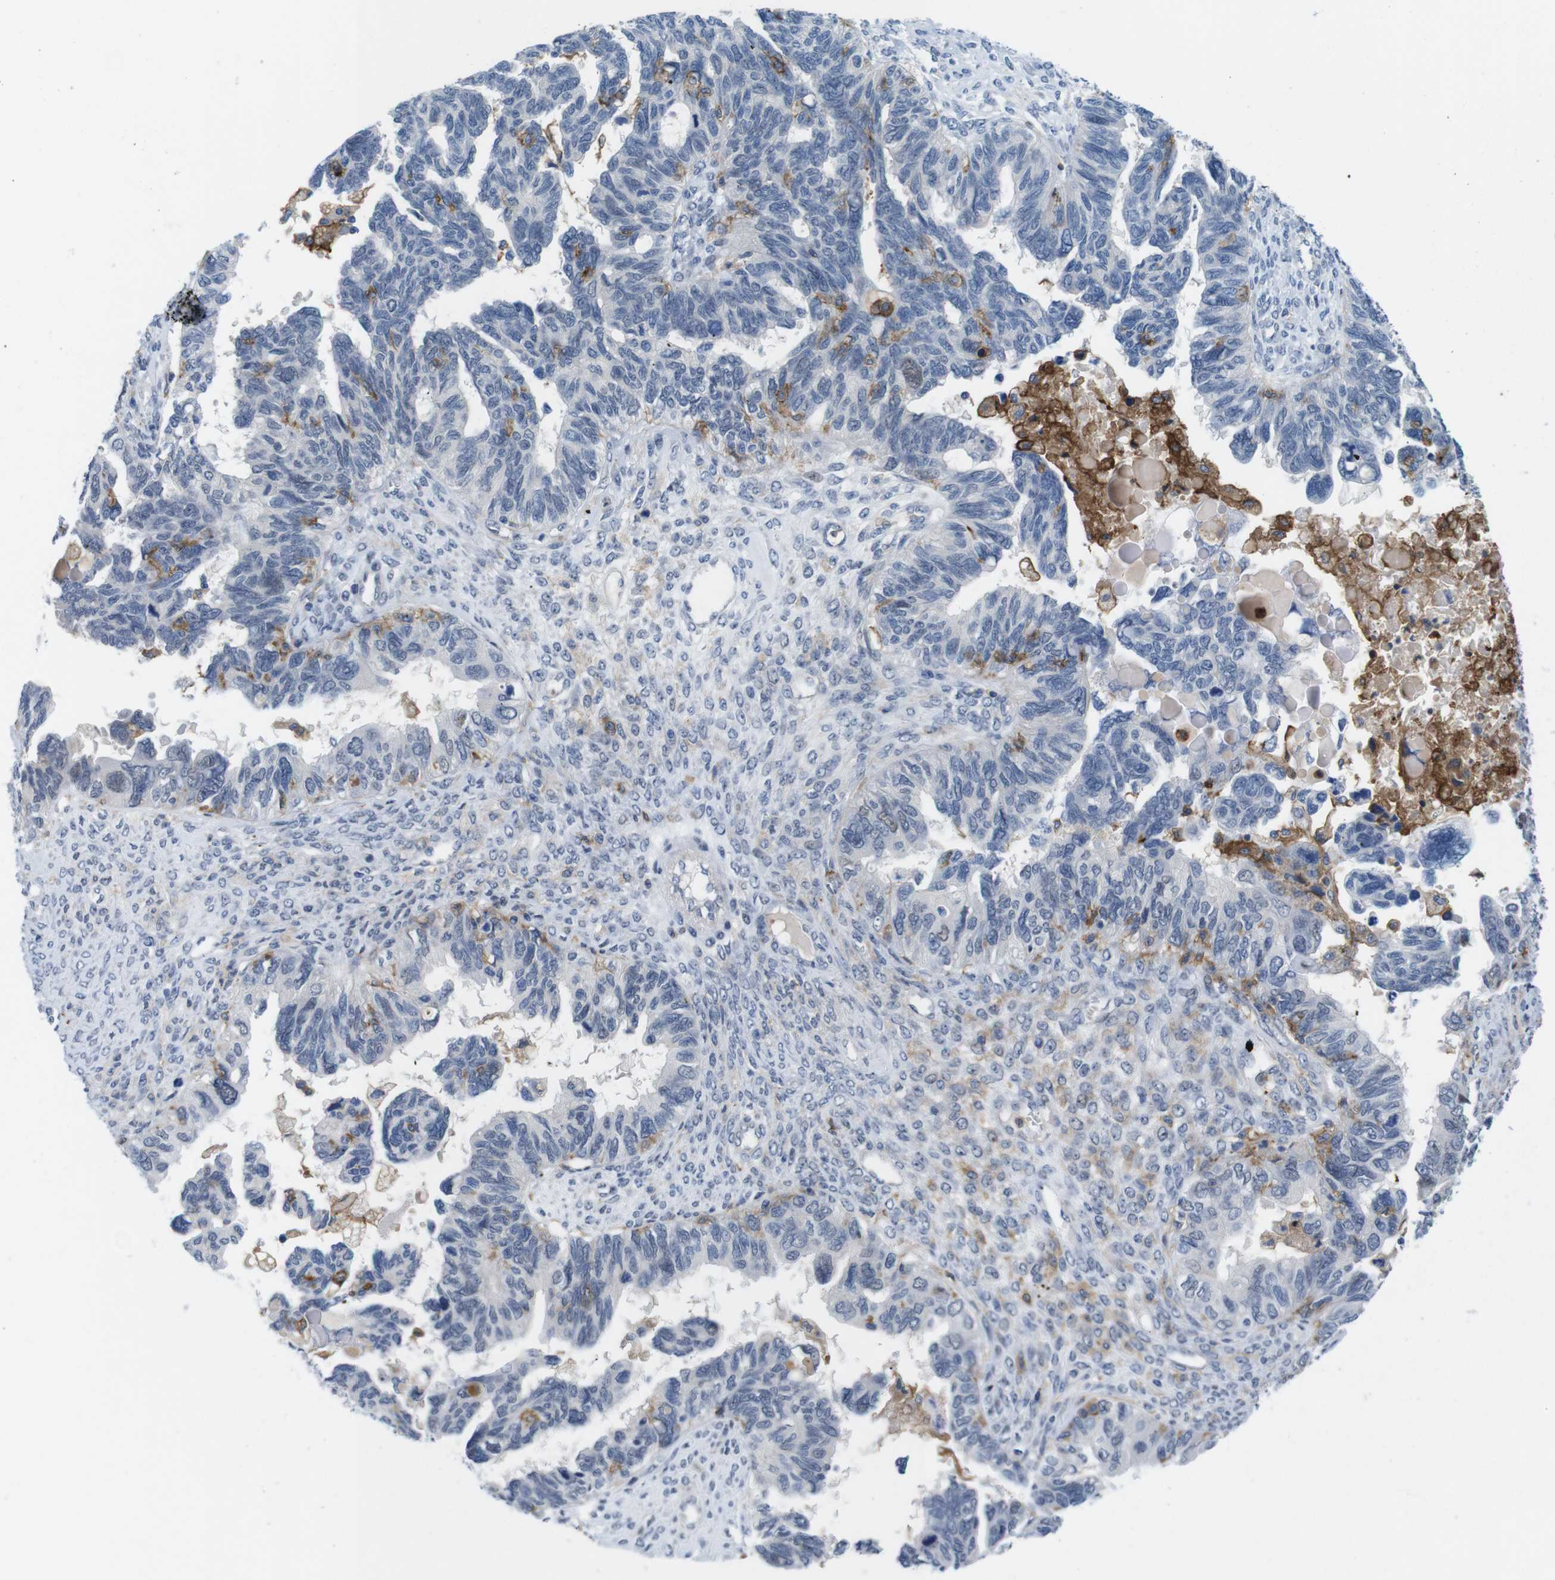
{"staining": {"intensity": "negative", "quantity": "none", "location": "none"}, "tissue": "ovarian cancer", "cell_type": "Tumor cells", "image_type": "cancer", "snomed": [{"axis": "morphology", "description": "Cystadenocarcinoma, serous, NOS"}, {"axis": "topography", "description": "Ovary"}], "caption": "Immunohistochemical staining of human ovarian serous cystadenocarcinoma demonstrates no significant staining in tumor cells.", "gene": "CD300C", "patient": {"sex": "female", "age": 79}}